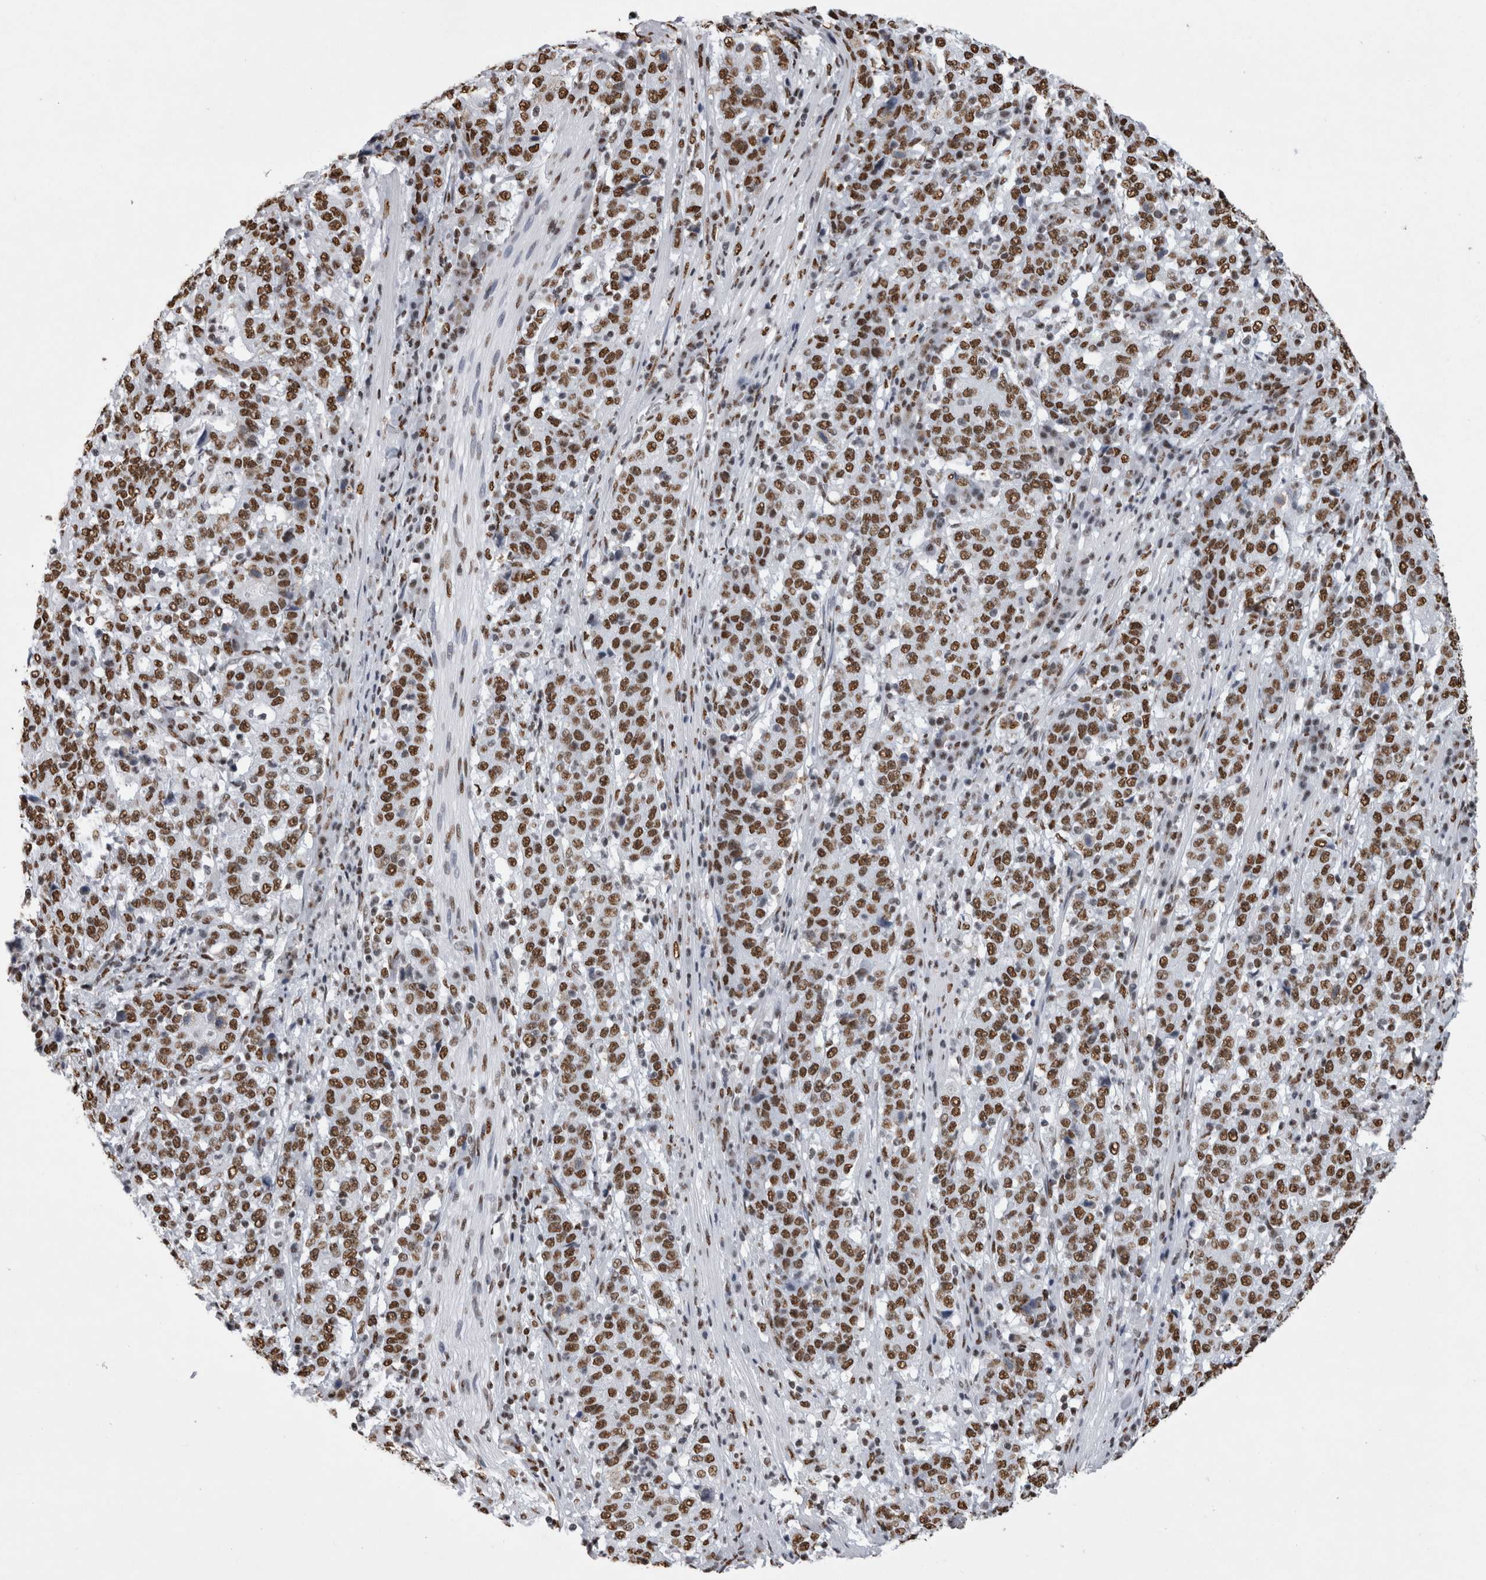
{"staining": {"intensity": "strong", "quantity": ">75%", "location": "nuclear"}, "tissue": "stomach cancer", "cell_type": "Tumor cells", "image_type": "cancer", "snomed": [{"axis": "morphology", "description": "Adenocarcinoma, NOS"}, {"axis": "topography", "description": "Stomach"}], "caption": "Stomach adenocarcinoma stained with a brown dye displays strong nuclear positive staining in approximately >75% of tumor cells.", "gene": "ALPK3", "patient": {"sex": "male", "age": 59}}